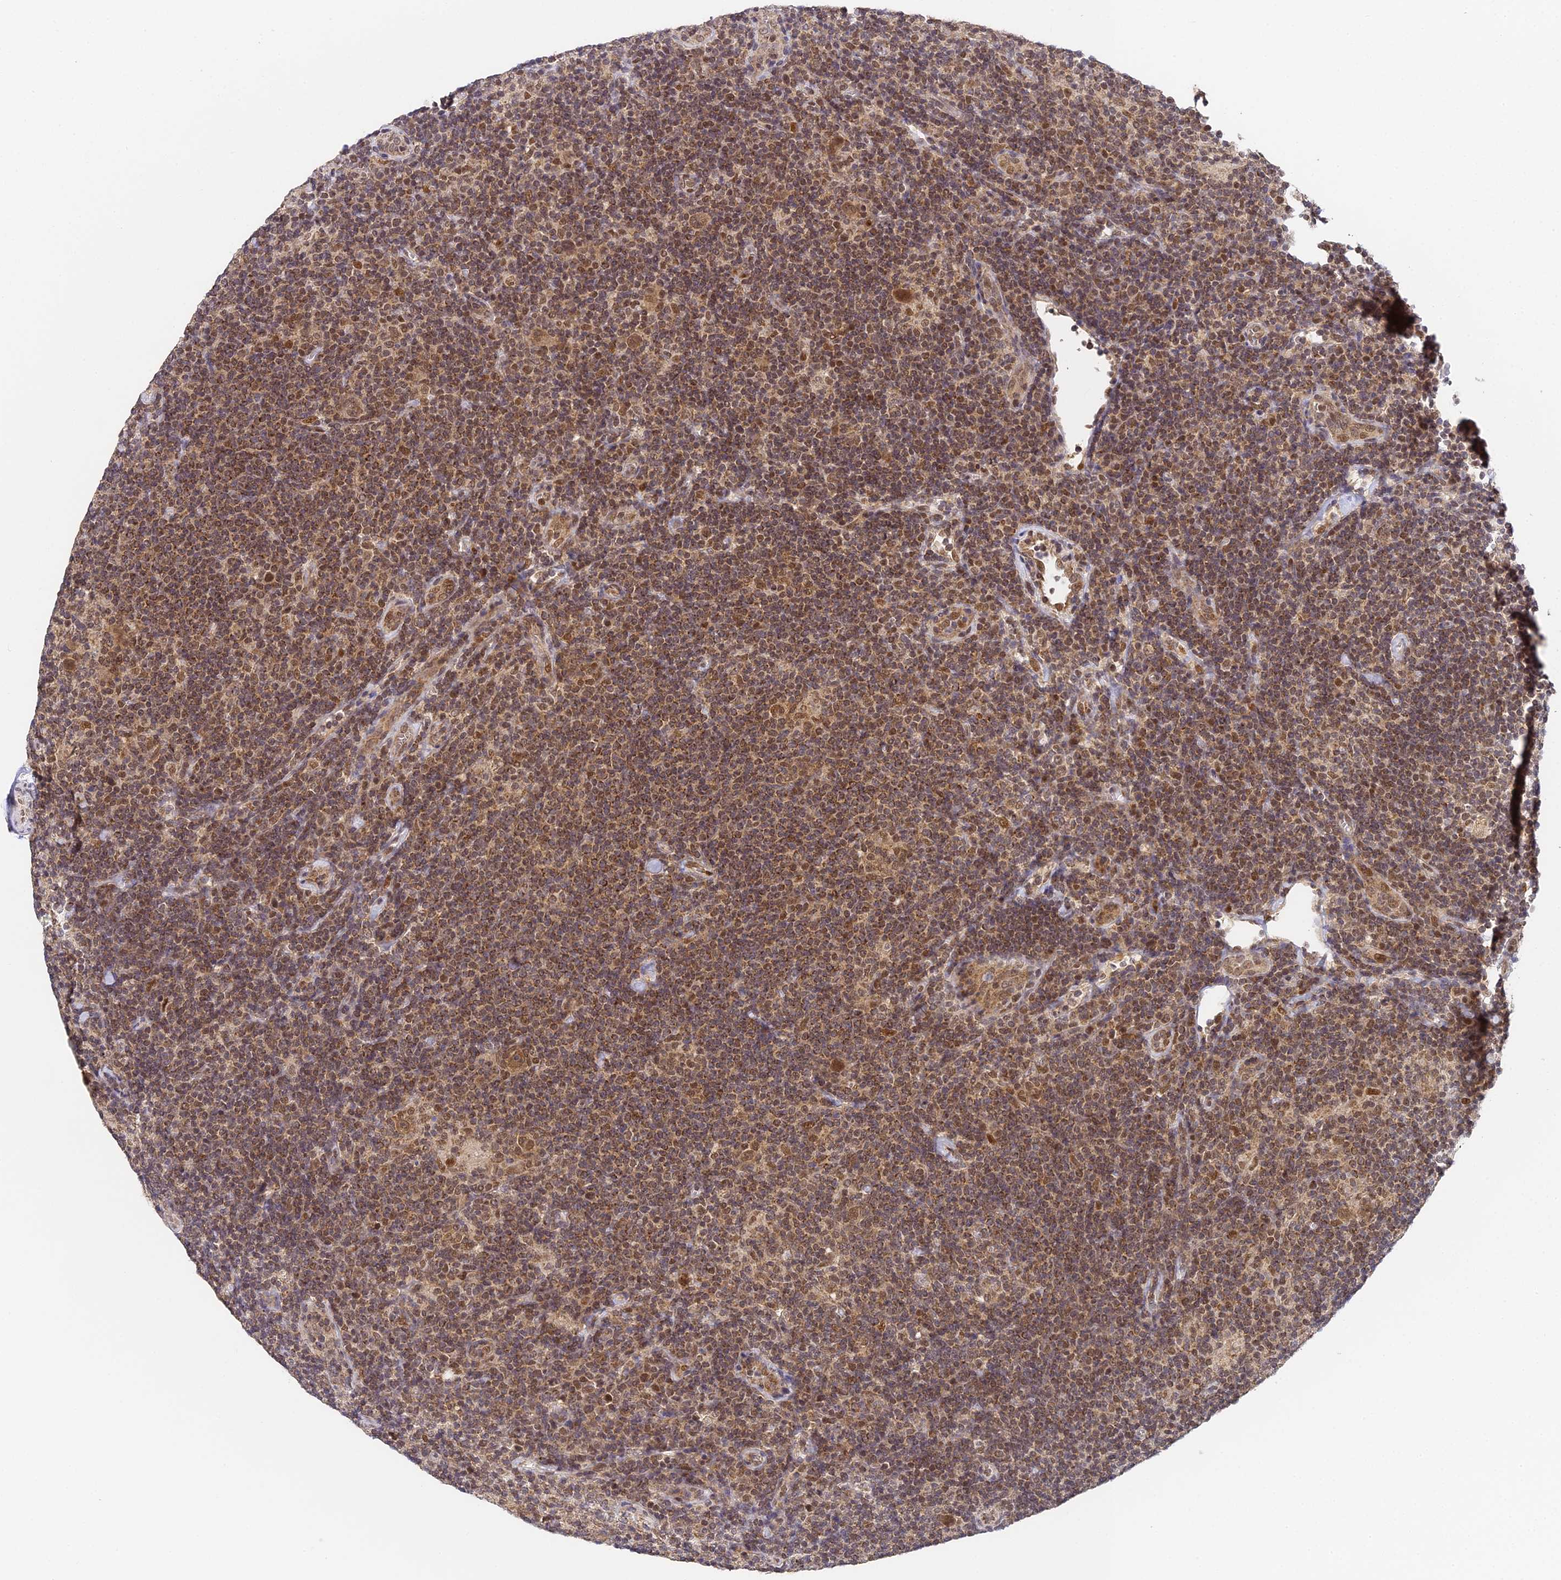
{"staining": {"intensity": "moderate", "quantity": ">75%", "location": "cytoplasmic/membranous,nuclear"}, "tissue": "lymphoma", "cell_type": "Tumor cells", "image_type": "cancer", "snomed": [{"axis": "morphology", "description": "Hodgkin's disease, NOS"}, {"axis": "topography", "description": "Lymph node"}], "caption": "Lymphoma stained with DAB (3,3'-diaminobenzidine) IHC demonstrates medium levels of moderate cytoplasmic/membranous and nuclear staining in about >75% of tumor cells.", "gene": "DNAAF10", "patient": {"sex": "female", "age": 57}}